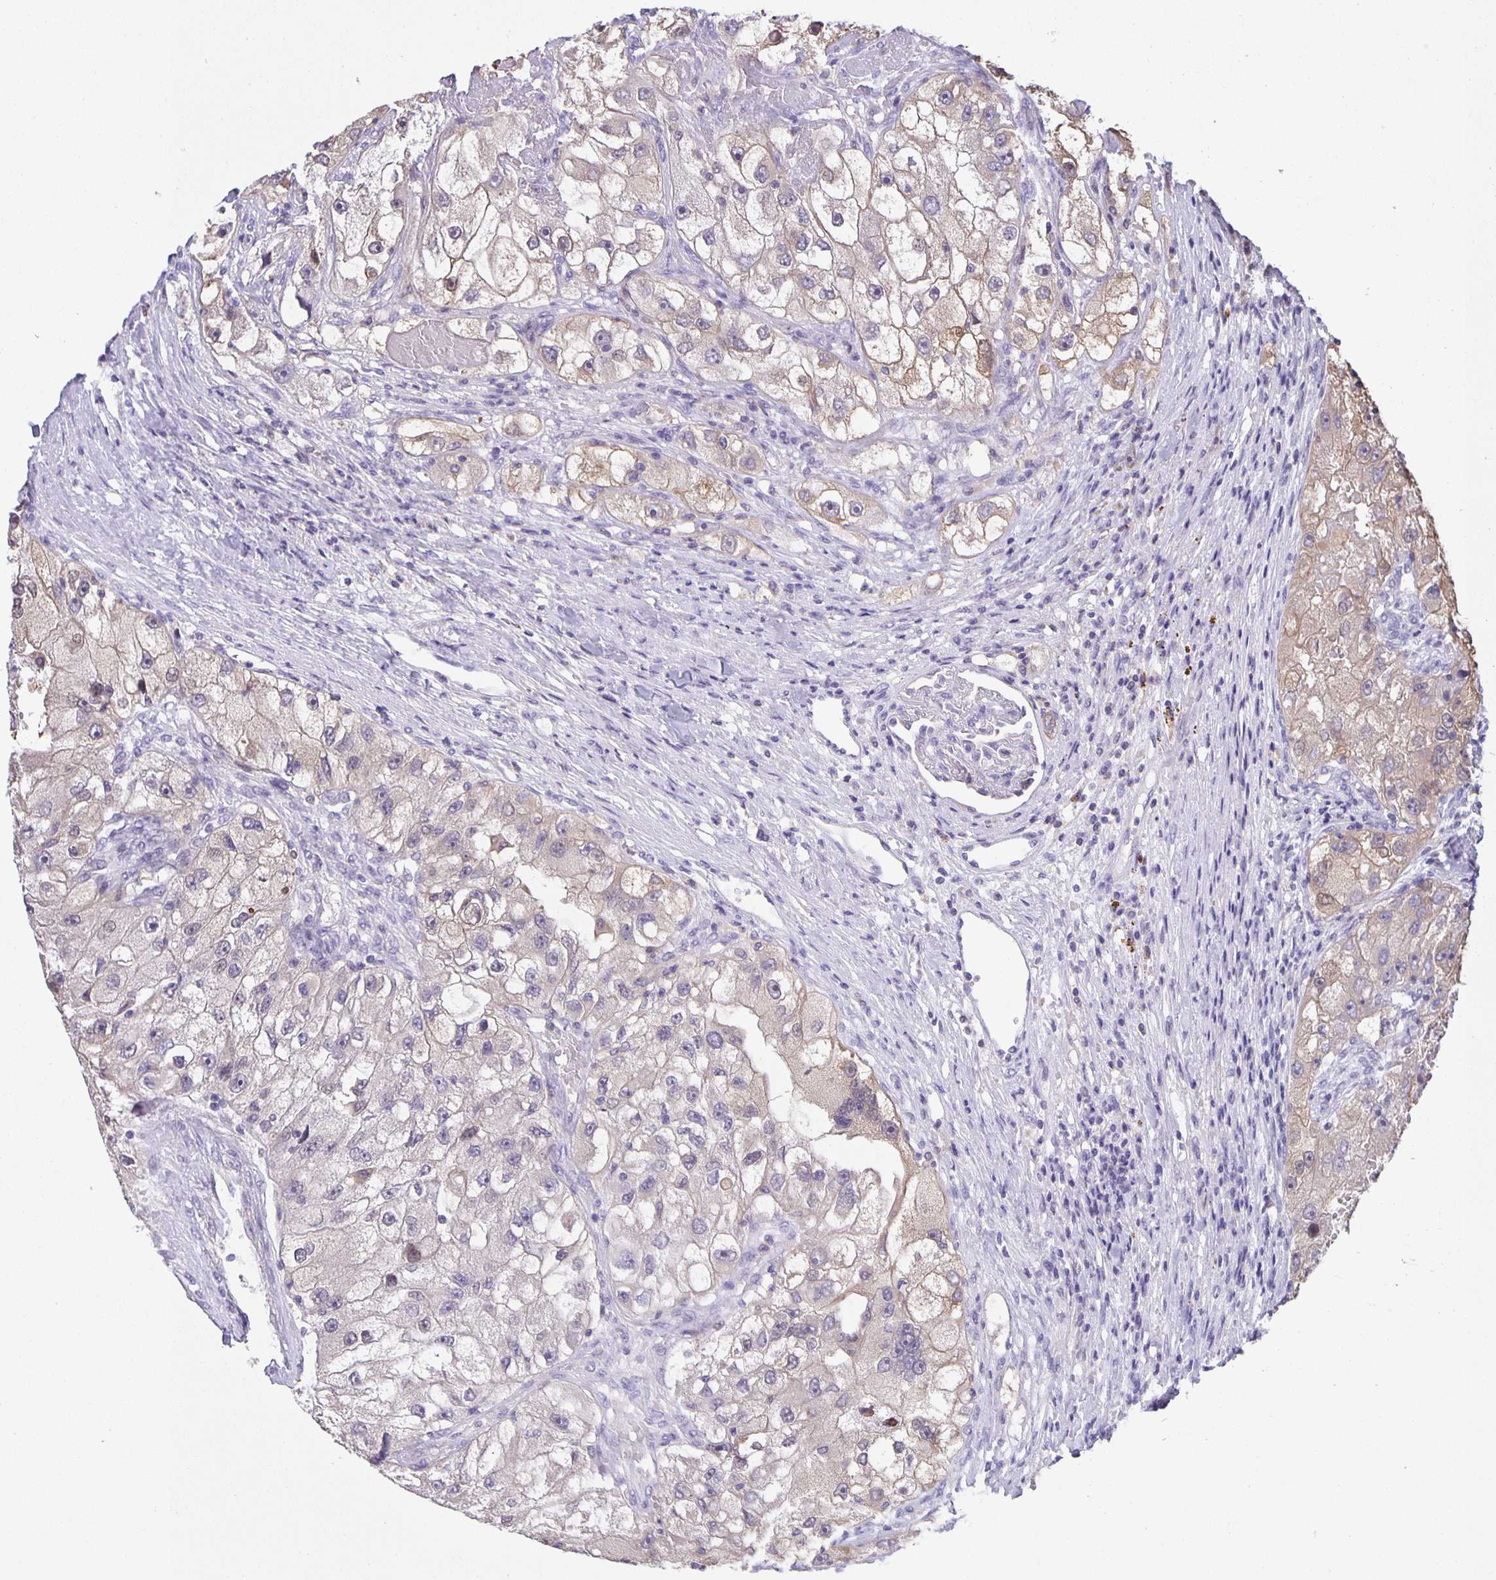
{"staining": {"intensity": "weak", "quantity": "25%-75%", "location": "cytoplasmic/membranous"}, "tissue": "renal cancer", "cell_type": "Tumor cells", "image_type": "cancer", "snomed": [{"axis": "morphology", "description": "Adenocarcinoma, NOS"}, {"axis": "topography", "description": "Kidney"}], "caption": "A photomicrograph of renal adenocarcinoma stained for a protein demonstrates weak cytoplasmic/membranous brown staining in tumor cells.", "gene": "MARCHF6", "patient": {"sex": "male", "age": 63}}